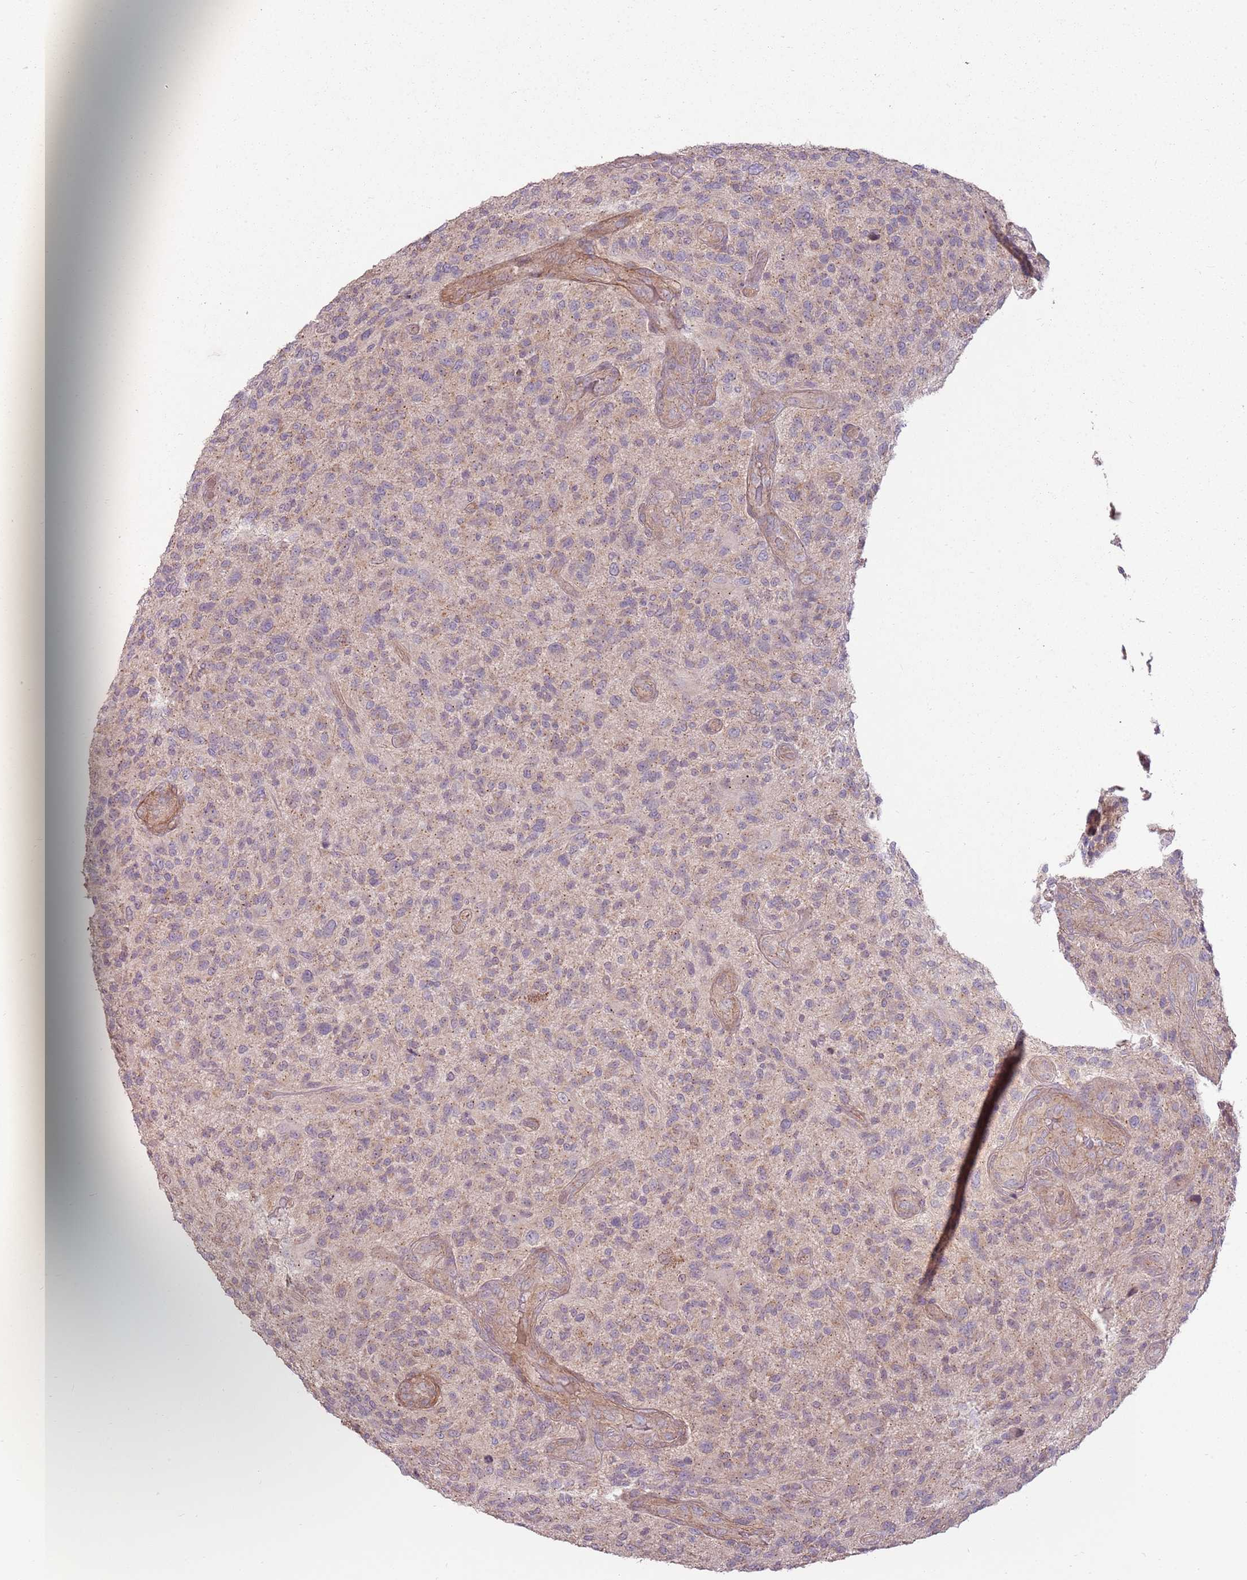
{"staining": {"intensity": "negative", "quantity": "none", "location": "none"}, "tissue": "glioma", "cell_type": "Tumor cells", "image_type": "cancer", "snomed": [{"axis": "morphology", "description": "Glioma, malignant, High grade"}, {"axis": "topography", "description": "Brain"}], "caption": "A micrograph of human malignant high-grade glioma is negative for staining in tumor cells. Nuclei are stained in blue.", "gene": "SPATA31D1", "patient": {"sex": "male", "age": 47}}